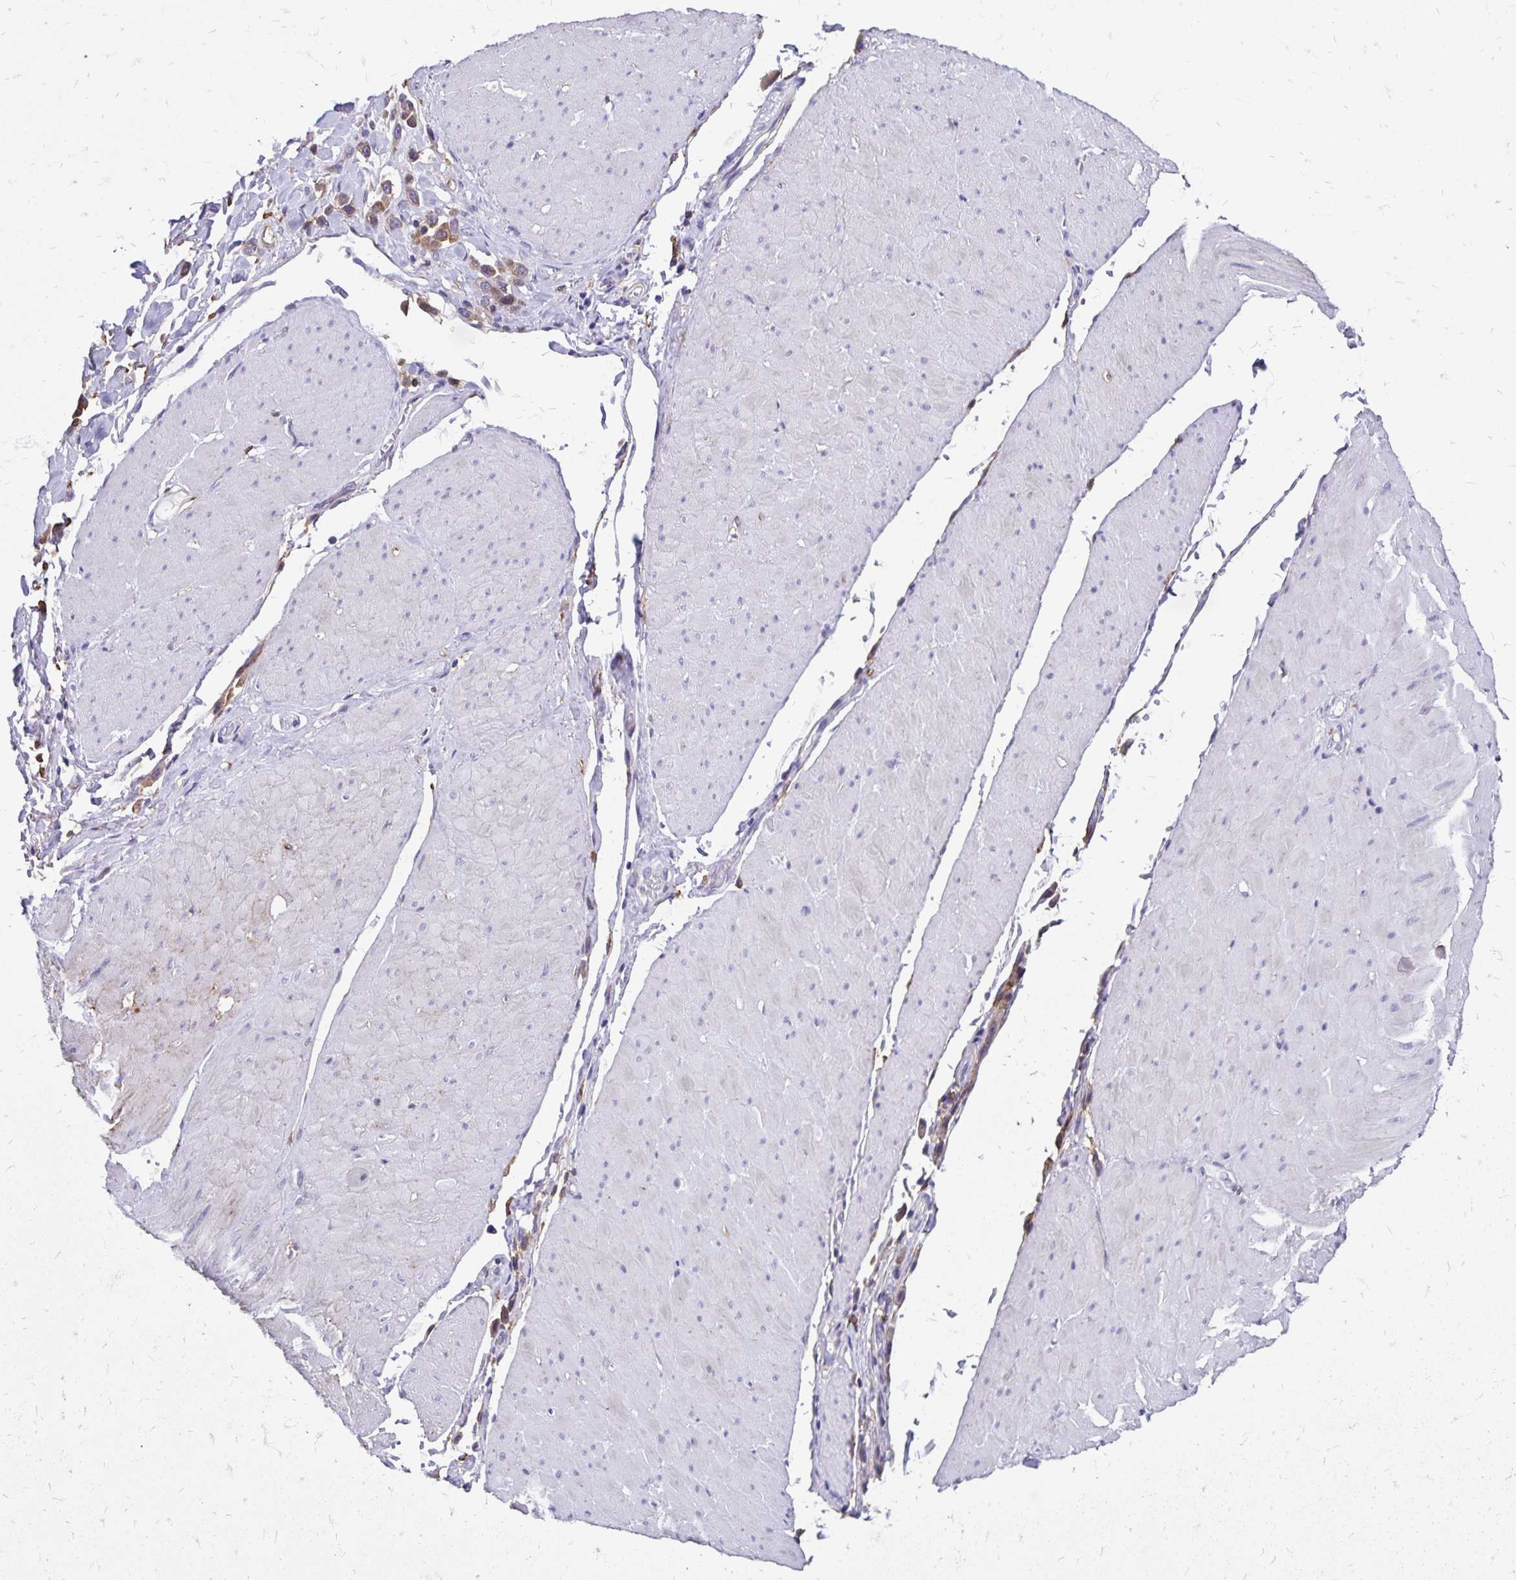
{"staining": {"intensity": "moderate", "quantity": ">75%", "location": "cytoplasmic/membranous"}, "tissue": "stomach cancer", "cell_type": "Tumor cells", "image_type": "cancer", "snomed": [{"axis": "morphology", "description": "Adenocarcinoma, NOS"}, {"axis": "topography", "description": "Stomach"}], "caption": "Immunohistochemistry (DAB) staining of adenocarcinoma (stomach) reveals moderate cytoplasmic/membranous protein positivity in about >75% of tumor cells. The protein of interest is shown in brown color, while the nuclei are stained blue.", "gene": "TNS3", "patient": {"sex": "male", "age": 47}}